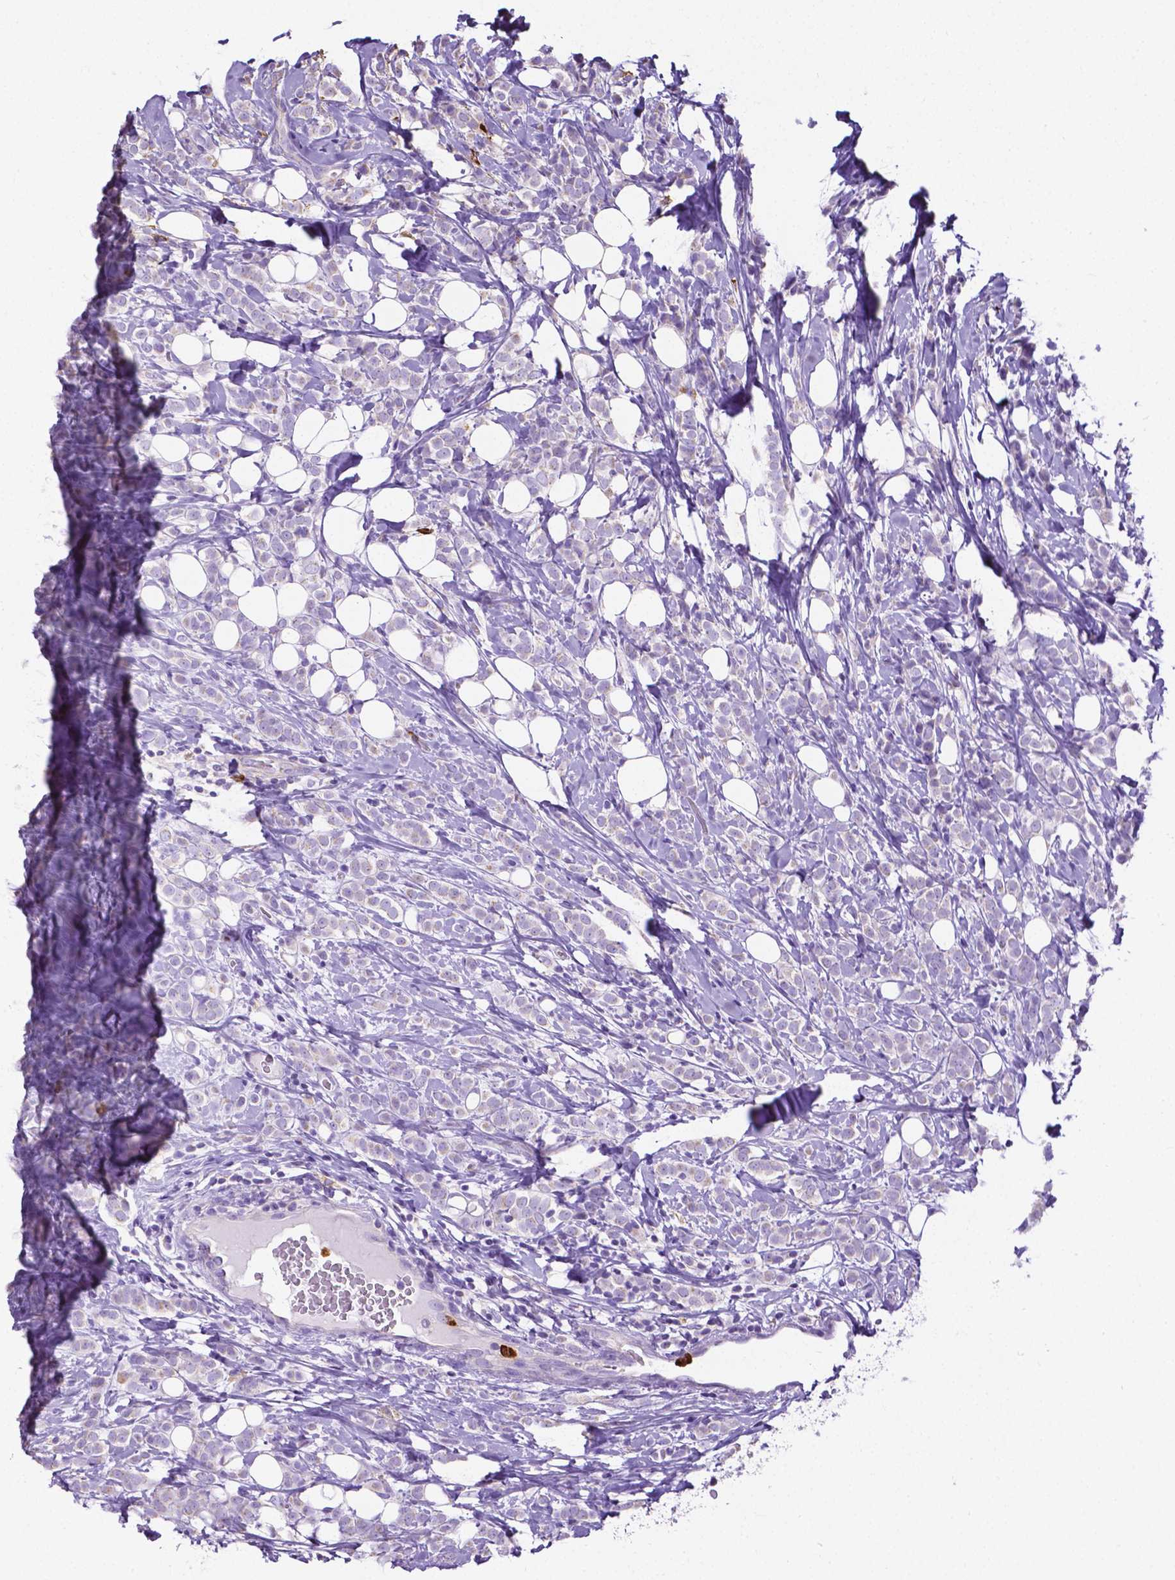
{"staining": {"intensity": "negative", "quantity": "none", "location": "none"}, "tissue": "breast cancer", "cell_type": "Tumor cells", "image_type": "cancer", "snomed": [{"axis": "morphology", "description": "Lobular carcinoma"}, {"axis": "topography", "description": "Breast"}], "caption": "Immunohistochemistry (IHC) micrograph of neoplastic tissue: breast lobular carcinoma stained with DAB (3,3'-diaminobenzidine) reveals no significant protein expression in tumor cells. (DAB immunohistochemistry, high magnification).", "gene": "MMP9", "patient": {"sex": "female", "age": 49}}